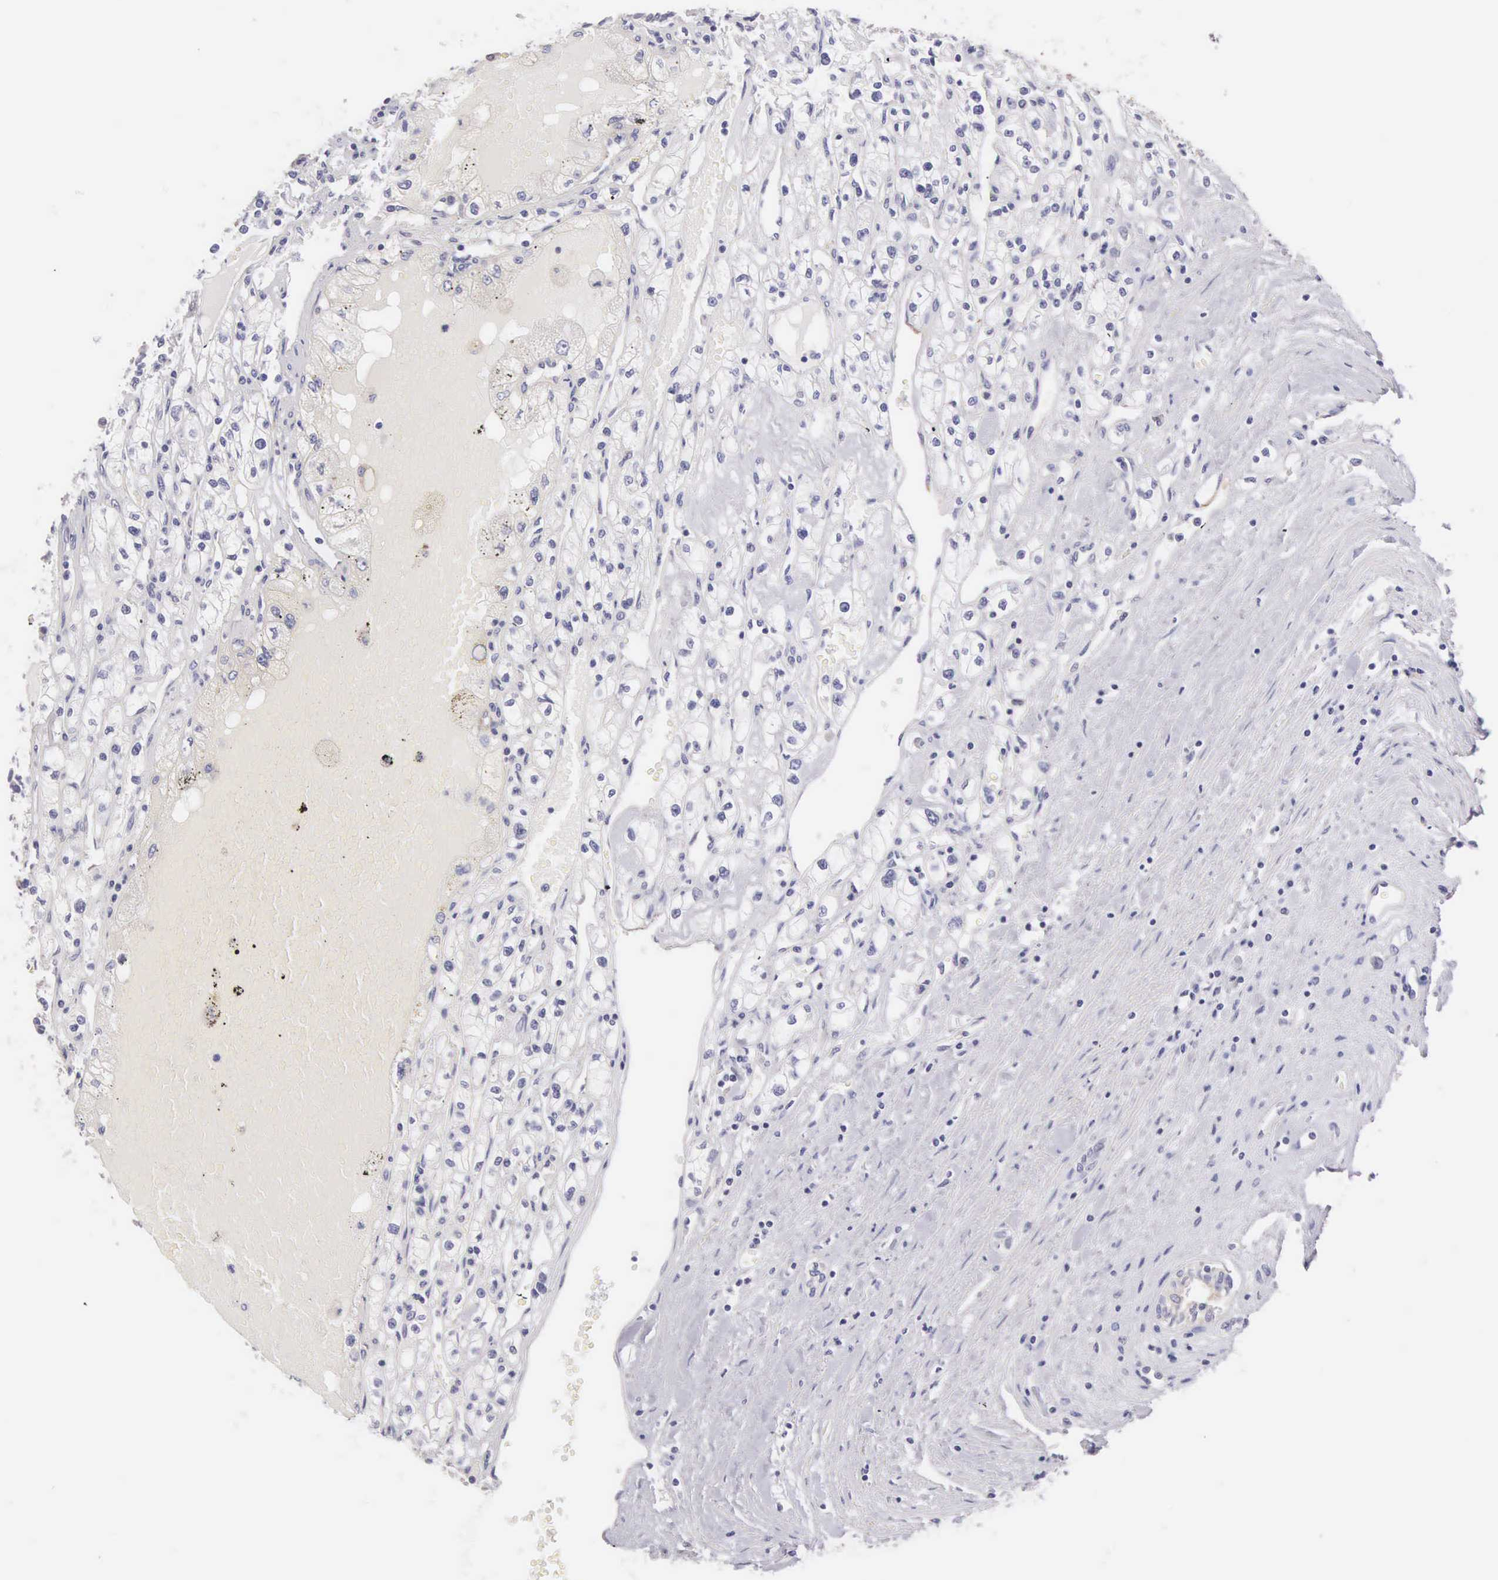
{"staining": {"intensity": "negative", "quantity": "none", "location": "none"}, "tissue": "renal cancer", "cell_type": "Tumor cells", "image_type": "cancer", "snomed": [{"axis": "morphology", "description": "Adenocarcinoma, NOS"}, {"axis": "topography", "description": "Kidney"}], "caption": "An image of human renal cancer (adenocarcinoma) is negative for staining in tumor cells.", "gene": "OSBPL3", "patient": {"sex": "male", "age": 56}}